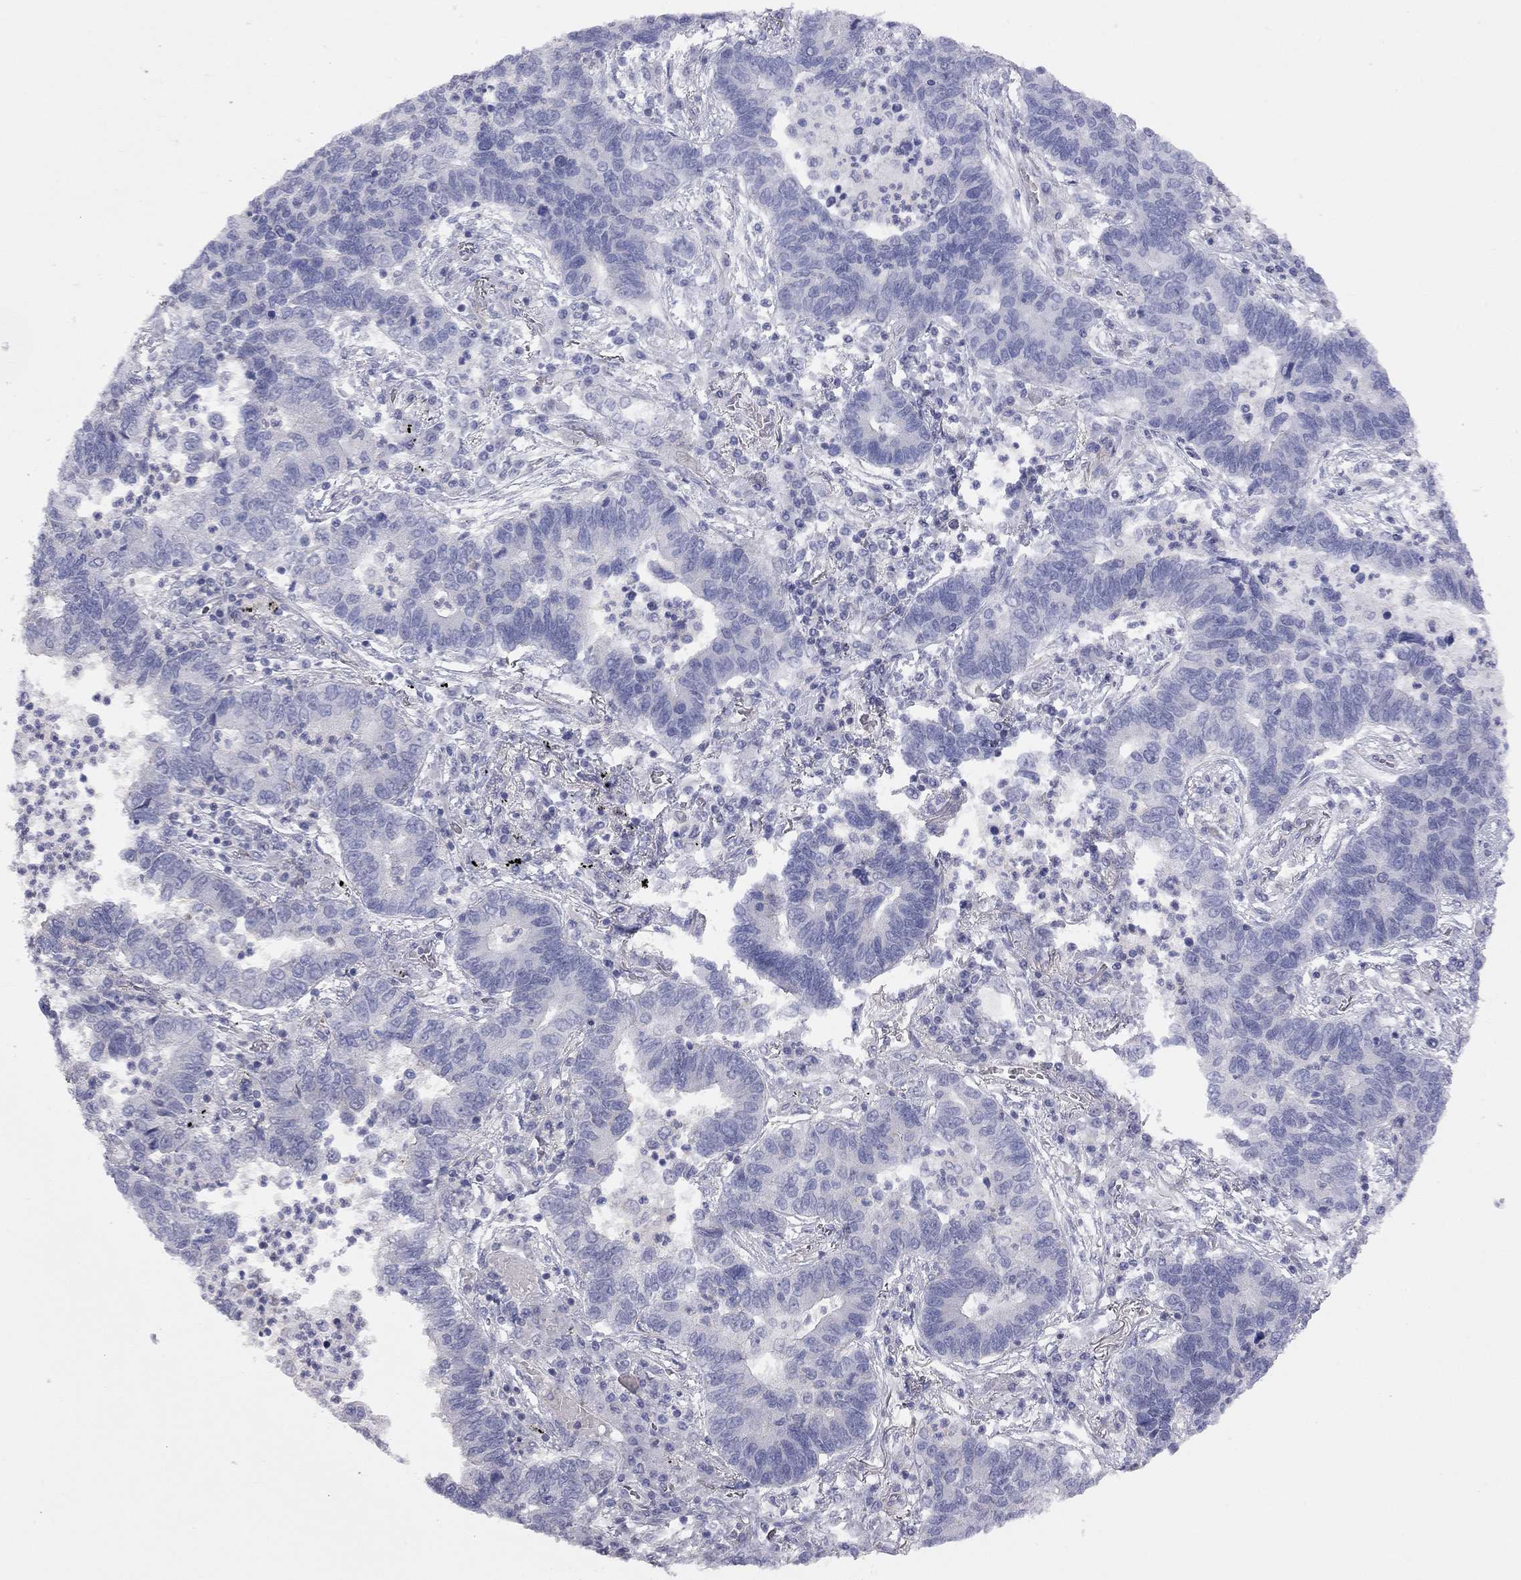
{"staining": {"intensity": "negative", "quantity": "none", "location": "none"}, "tissue": "lung cancer", "cell_type": "Tumor cells", "image_type": "cancer", "snomed": [{"axis": "morphology", "description": "Adenocarcinoma, NOS"}, {"axis": "topography", "description": "Lung"}], "caption": "Protein analysis of adenocarcinoma (lung) shows no significant expression in tumor cells.", "gene": "ADCYAP1", "patient": {"sex": "female", "age": 57}}